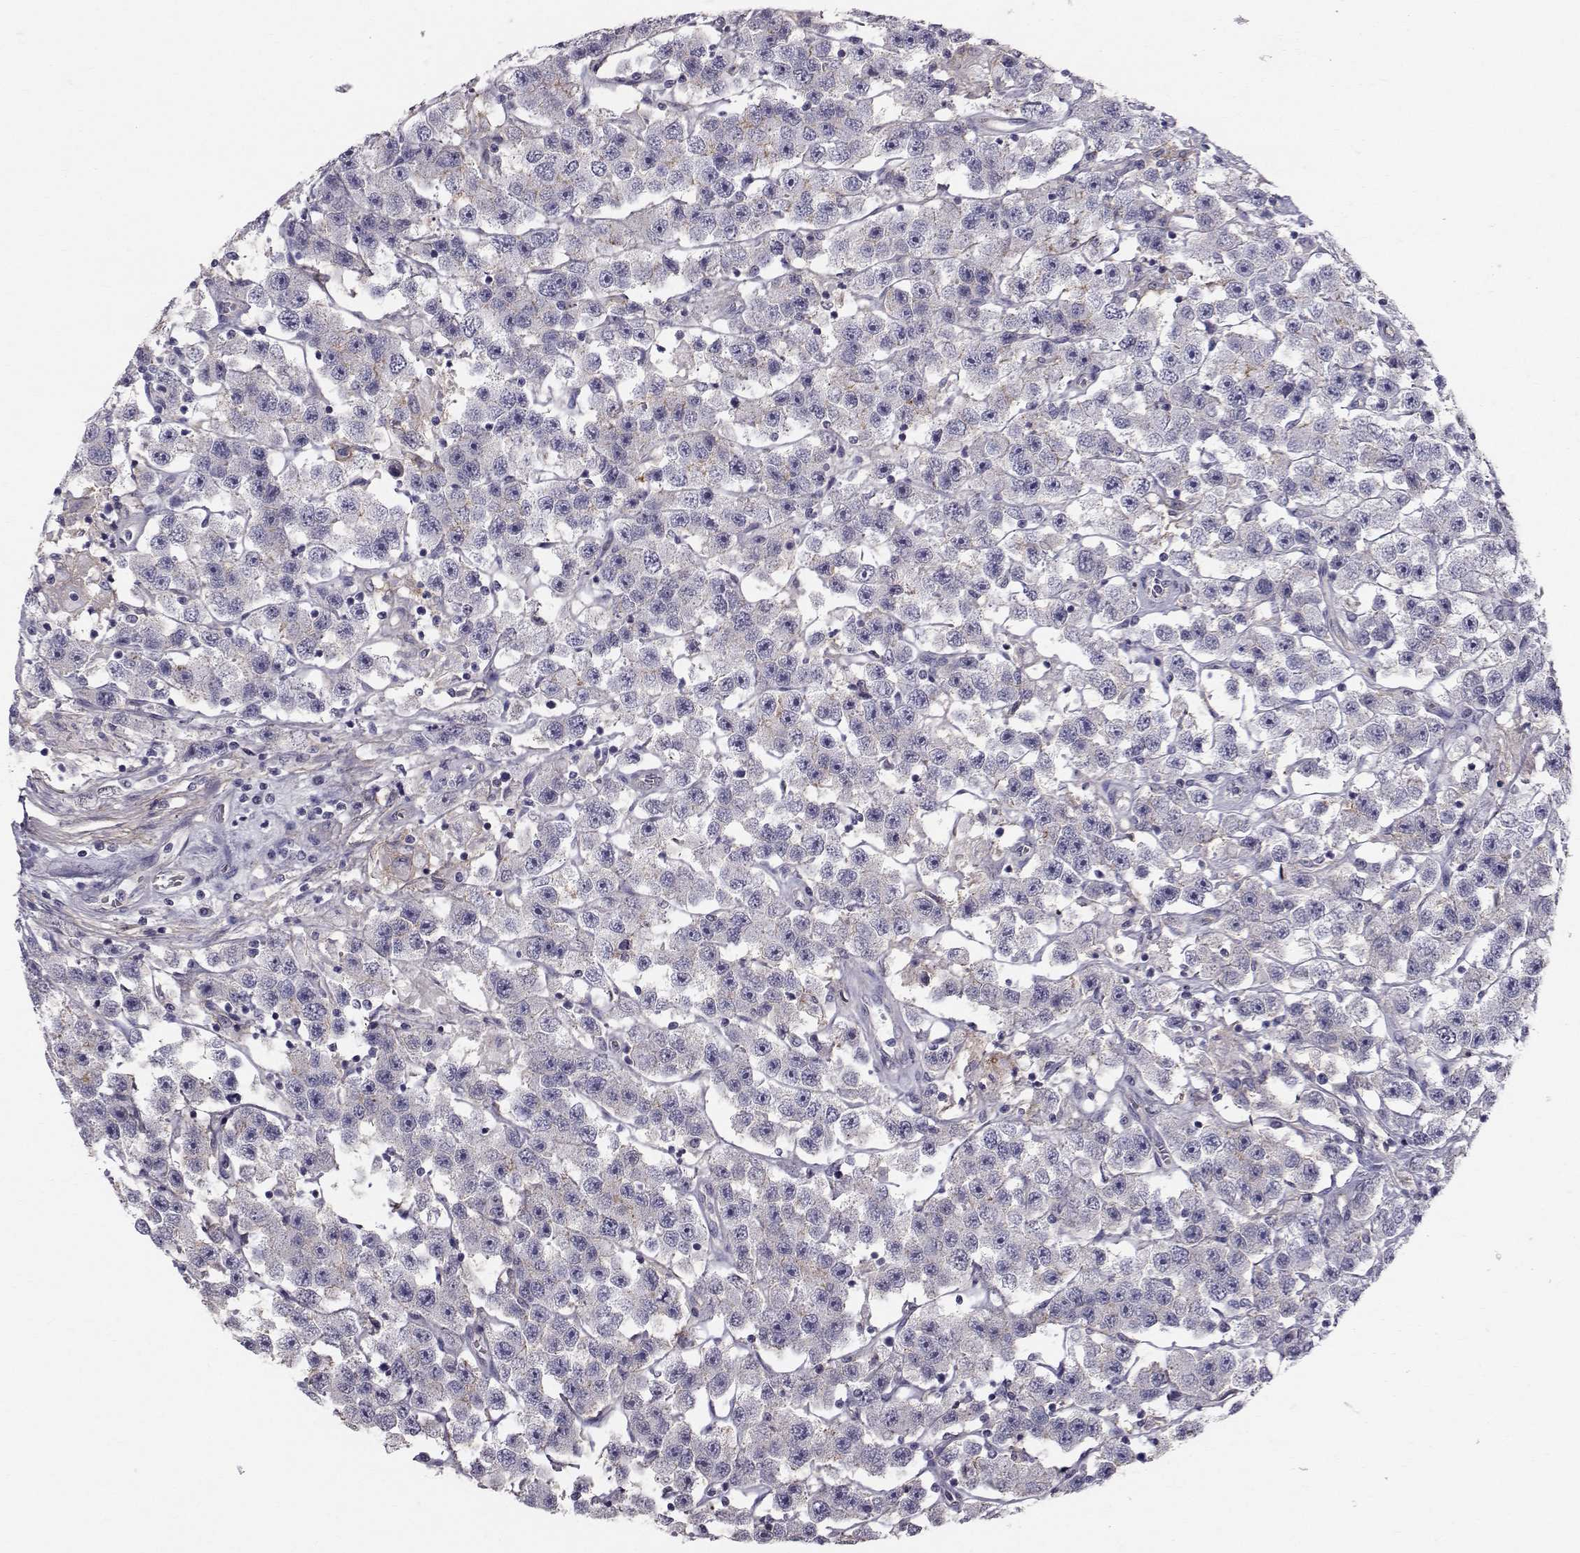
{"staining": {"intensity": "weak", "quantity": "<25%", "location": "cytoplasmic/membranous"}, "tissue": "testis cancer", "cell_type": "Tumor cells", "image_type": "cancer", "snomed": [{"axis": "morphology", "description": "Seminoma, NOS"}, {"axis": "topography", "description": "Testis"}], "caption": "The photomicrograph exhibits no staining of tumor cells in seminoma (testis). Nuclei are stained in blue.", "gene": "SPDYE4", "patient": {"sex": "male", "age": 45}}